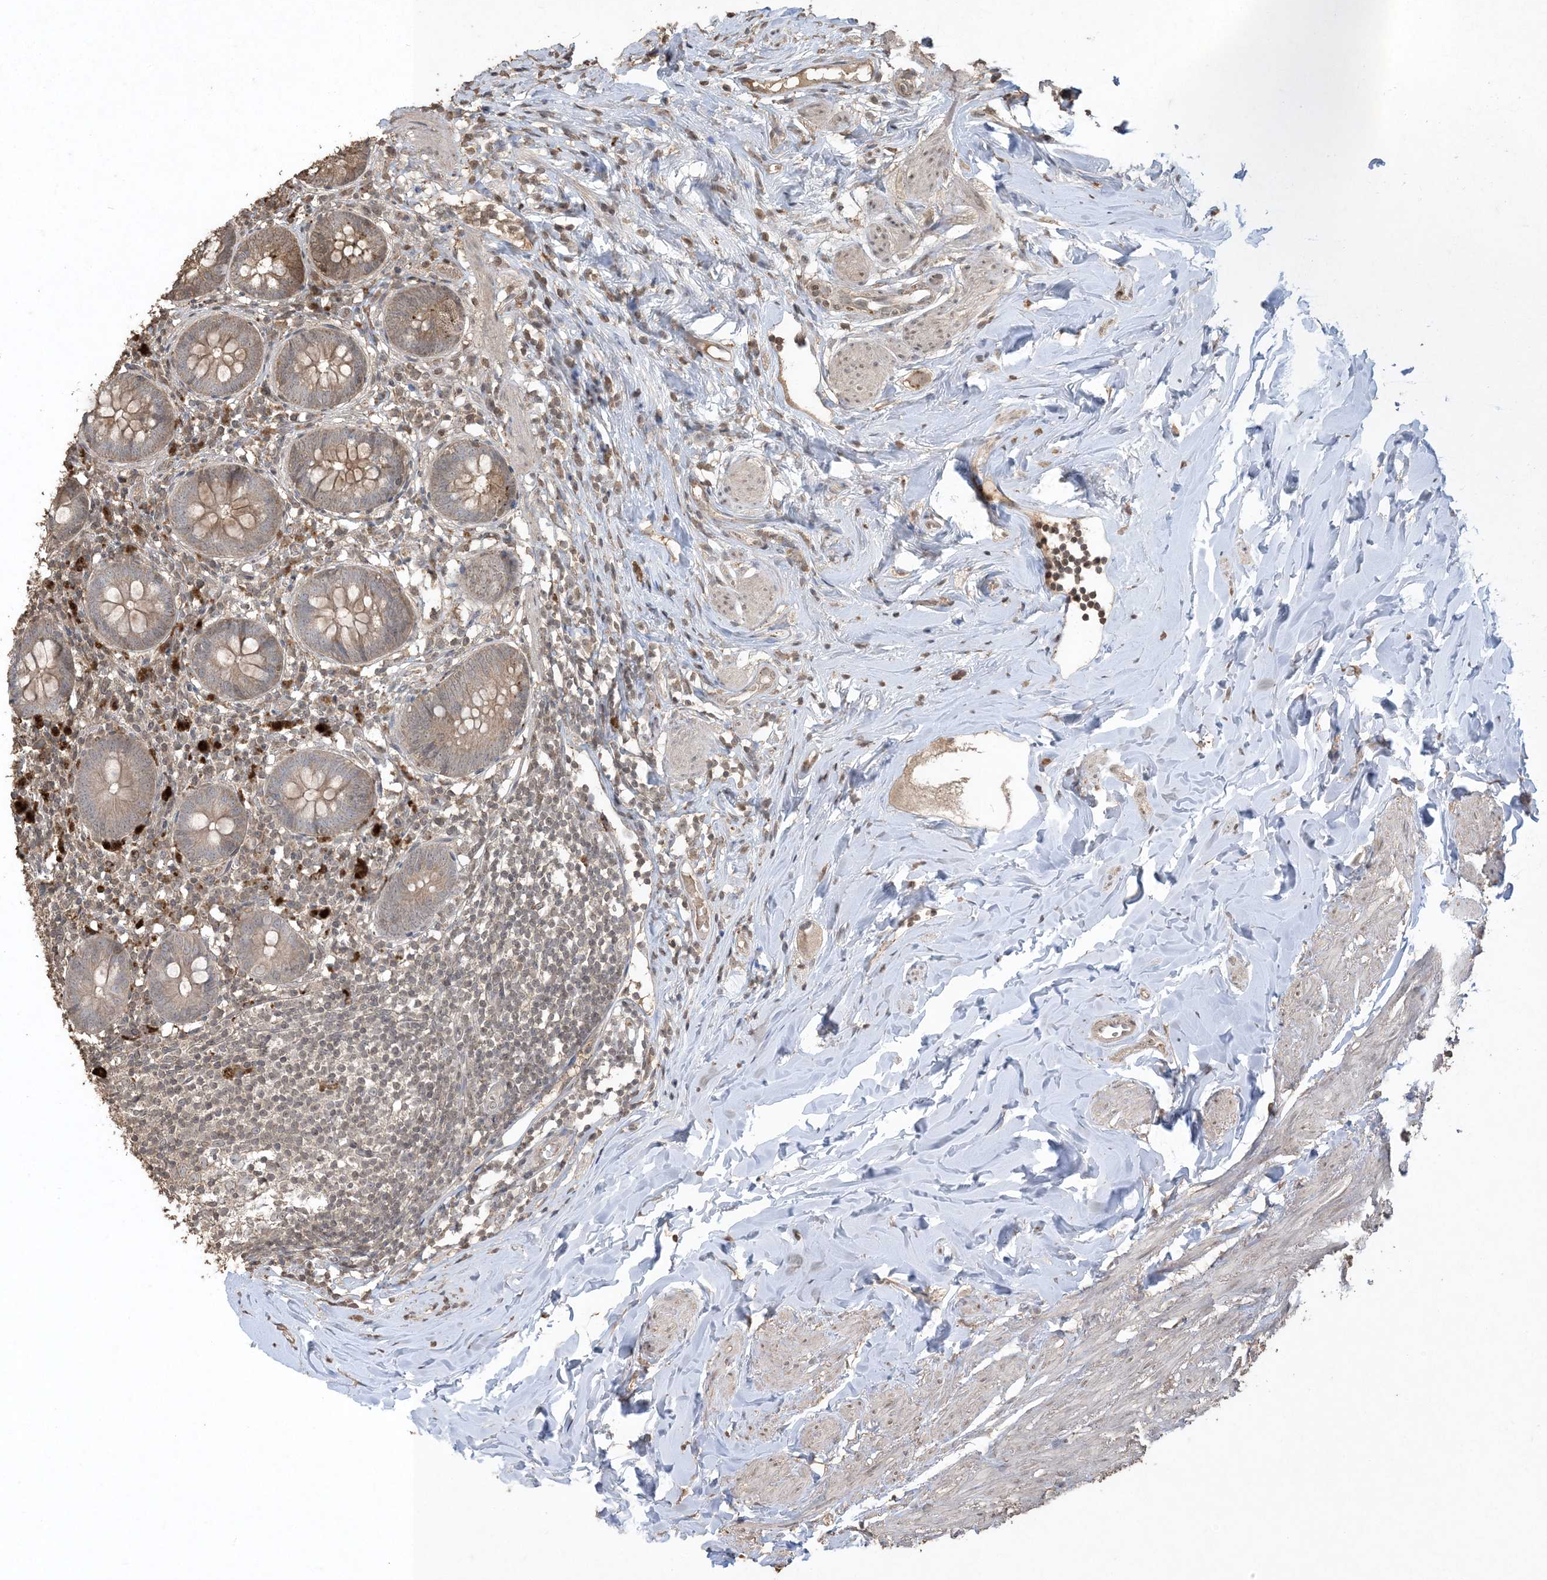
{"staining": {"intensity": "moderate", "quantity": "<25%", "location": "cytoplasmic/membranous"}, "tissue": "appendix", "cell_type": "Glandular cells", "image_type": "normal", "snomed": [{"axis": "morphology", "description": "Normal tissue, NOS"}, {"axis": "topography", "description": "Appendix"}], "caption": "Immunohistochemical staining of benign human appendix shows moderate cytoplasmic/membranous protein positivity in about <25% of glandular cells.", "gene": "EFCAB8", "patient": {"sex": "female", "age": 62}}